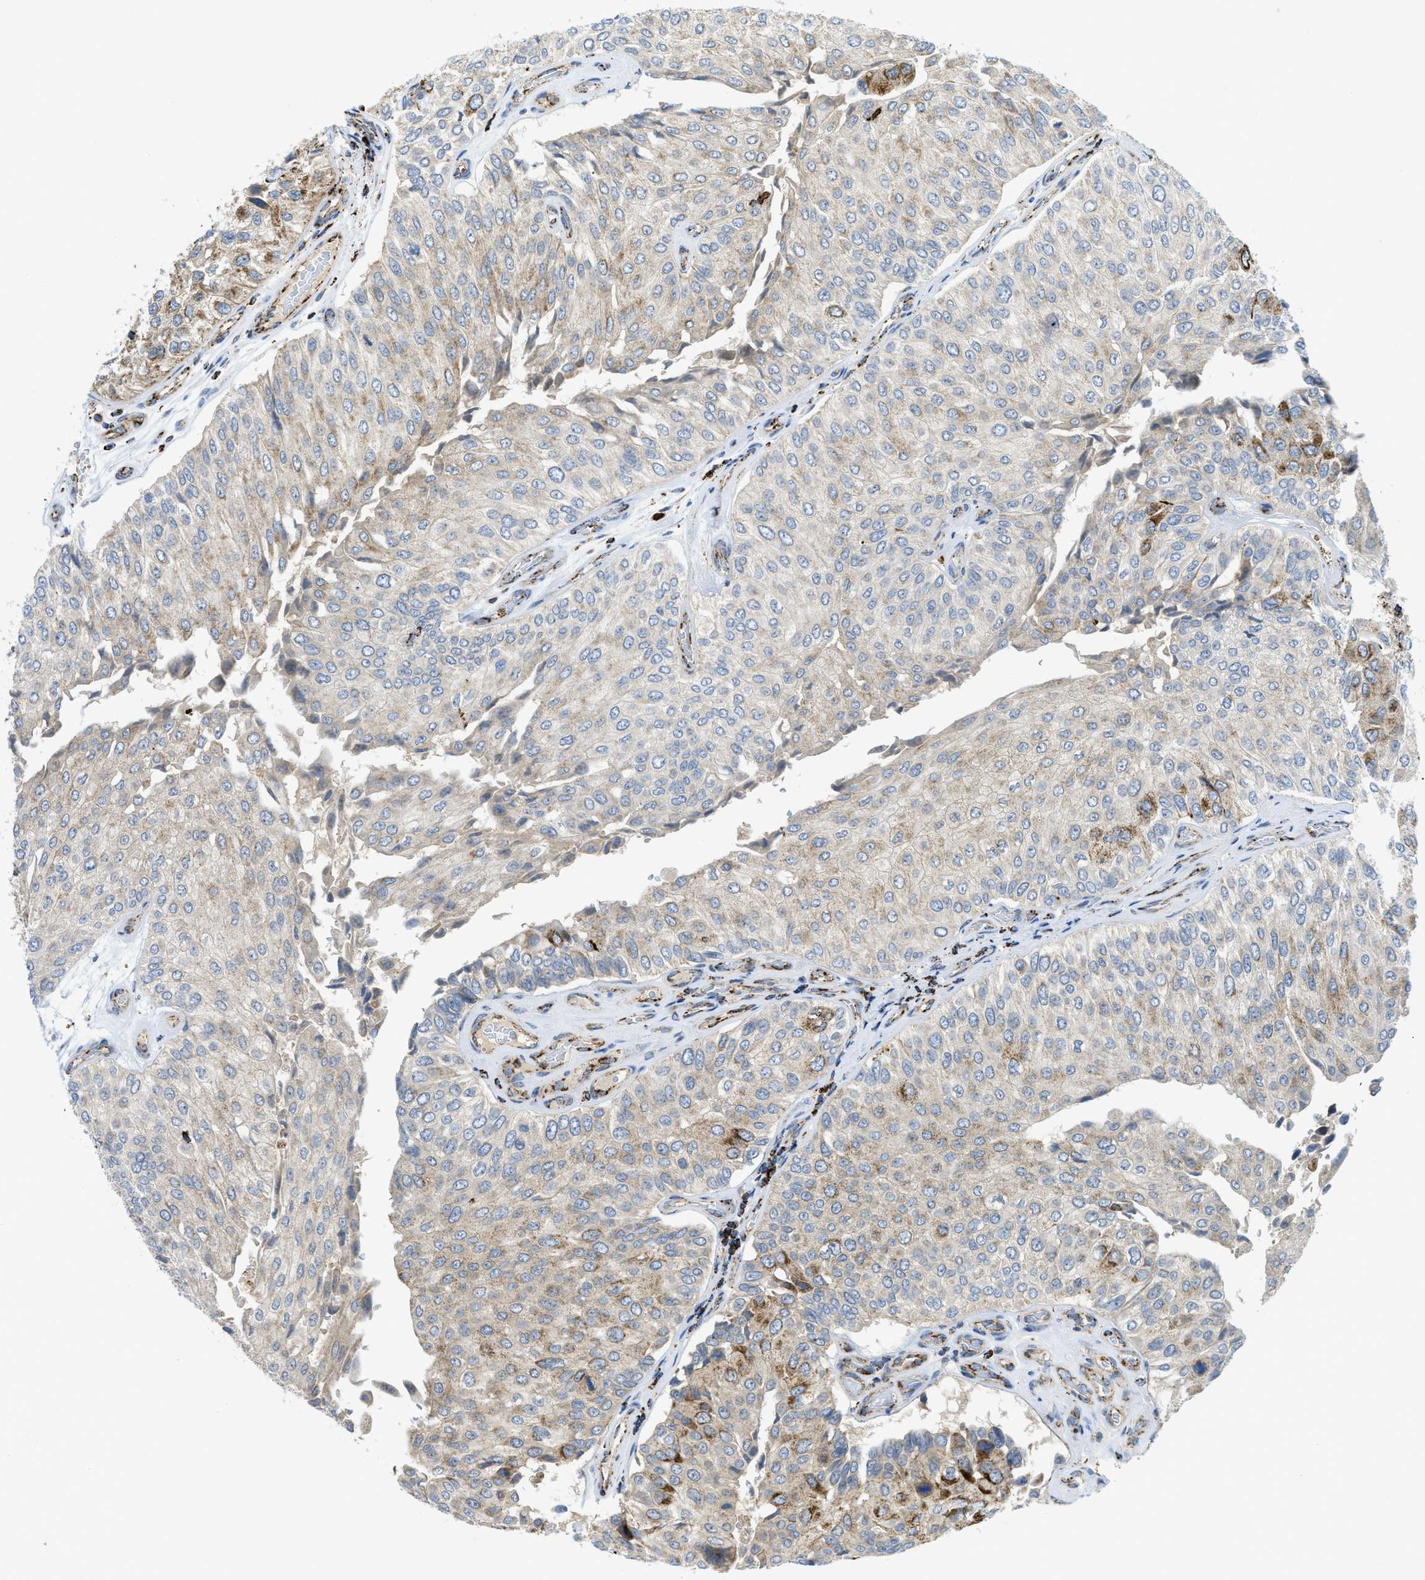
{"staining": {"intensity": "moderate", "quantity": "25%-75%", "location": "cytoplasmic/membranous"}, "tissue": "urothelial cancer", "cell_type": "Tumor cells", "image_type": "cancer", "snomed": [{"axis": "morphology", "description": "Urothelial carcinoma, High grade"}, {"axis": "topography", "description": "Kidney"}, {"axis": "topography", "description": "Urinary bladder"}], "caption": "A micrograph of urothelial carcinoma (high-grade) stained for a protein reveals moderate cytoplasmic/membranous brown staining in tumor cells.", "gene": "SQOR", "patient": {"sex": "male", "age": 77}}